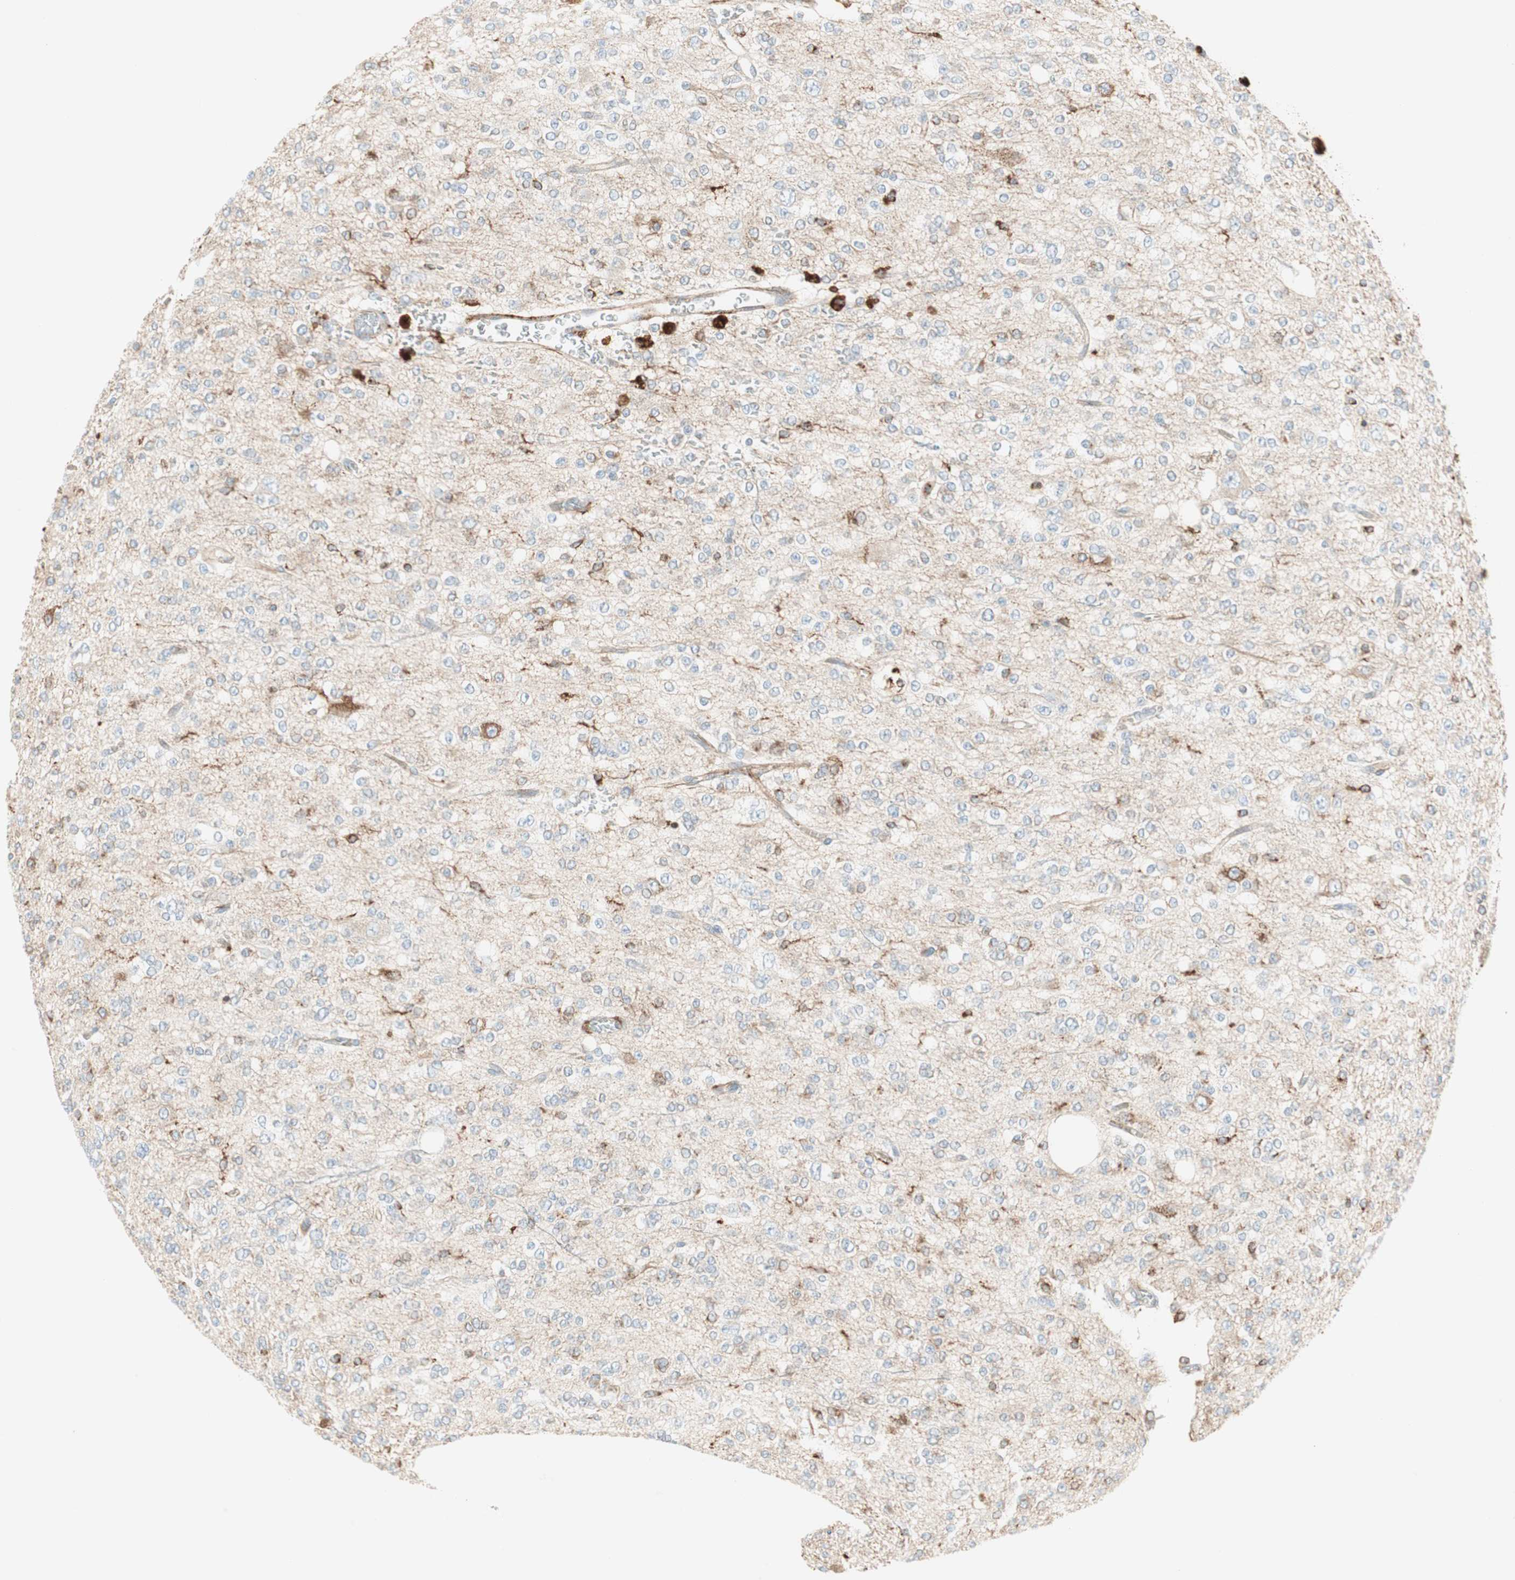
{"staining": {"intensity": "negative", "quantity": "none", "location": "none"}, "tissue": "glioma", "cell_type": "Tumor cells", "image_type": "cancer", "snomed": [{"axis": "morphology", "description": "Glioma, malignant, Low grade"}, {"axis": "topography", "description": "Brain"}], "caption": "IHC image of malignant glioma (low-grade) stained for a protein (brown), which shows no positivity in tumor cells.", "gene": "ATP6V1G1", "patient": {"sex": "male", "age": 38}}